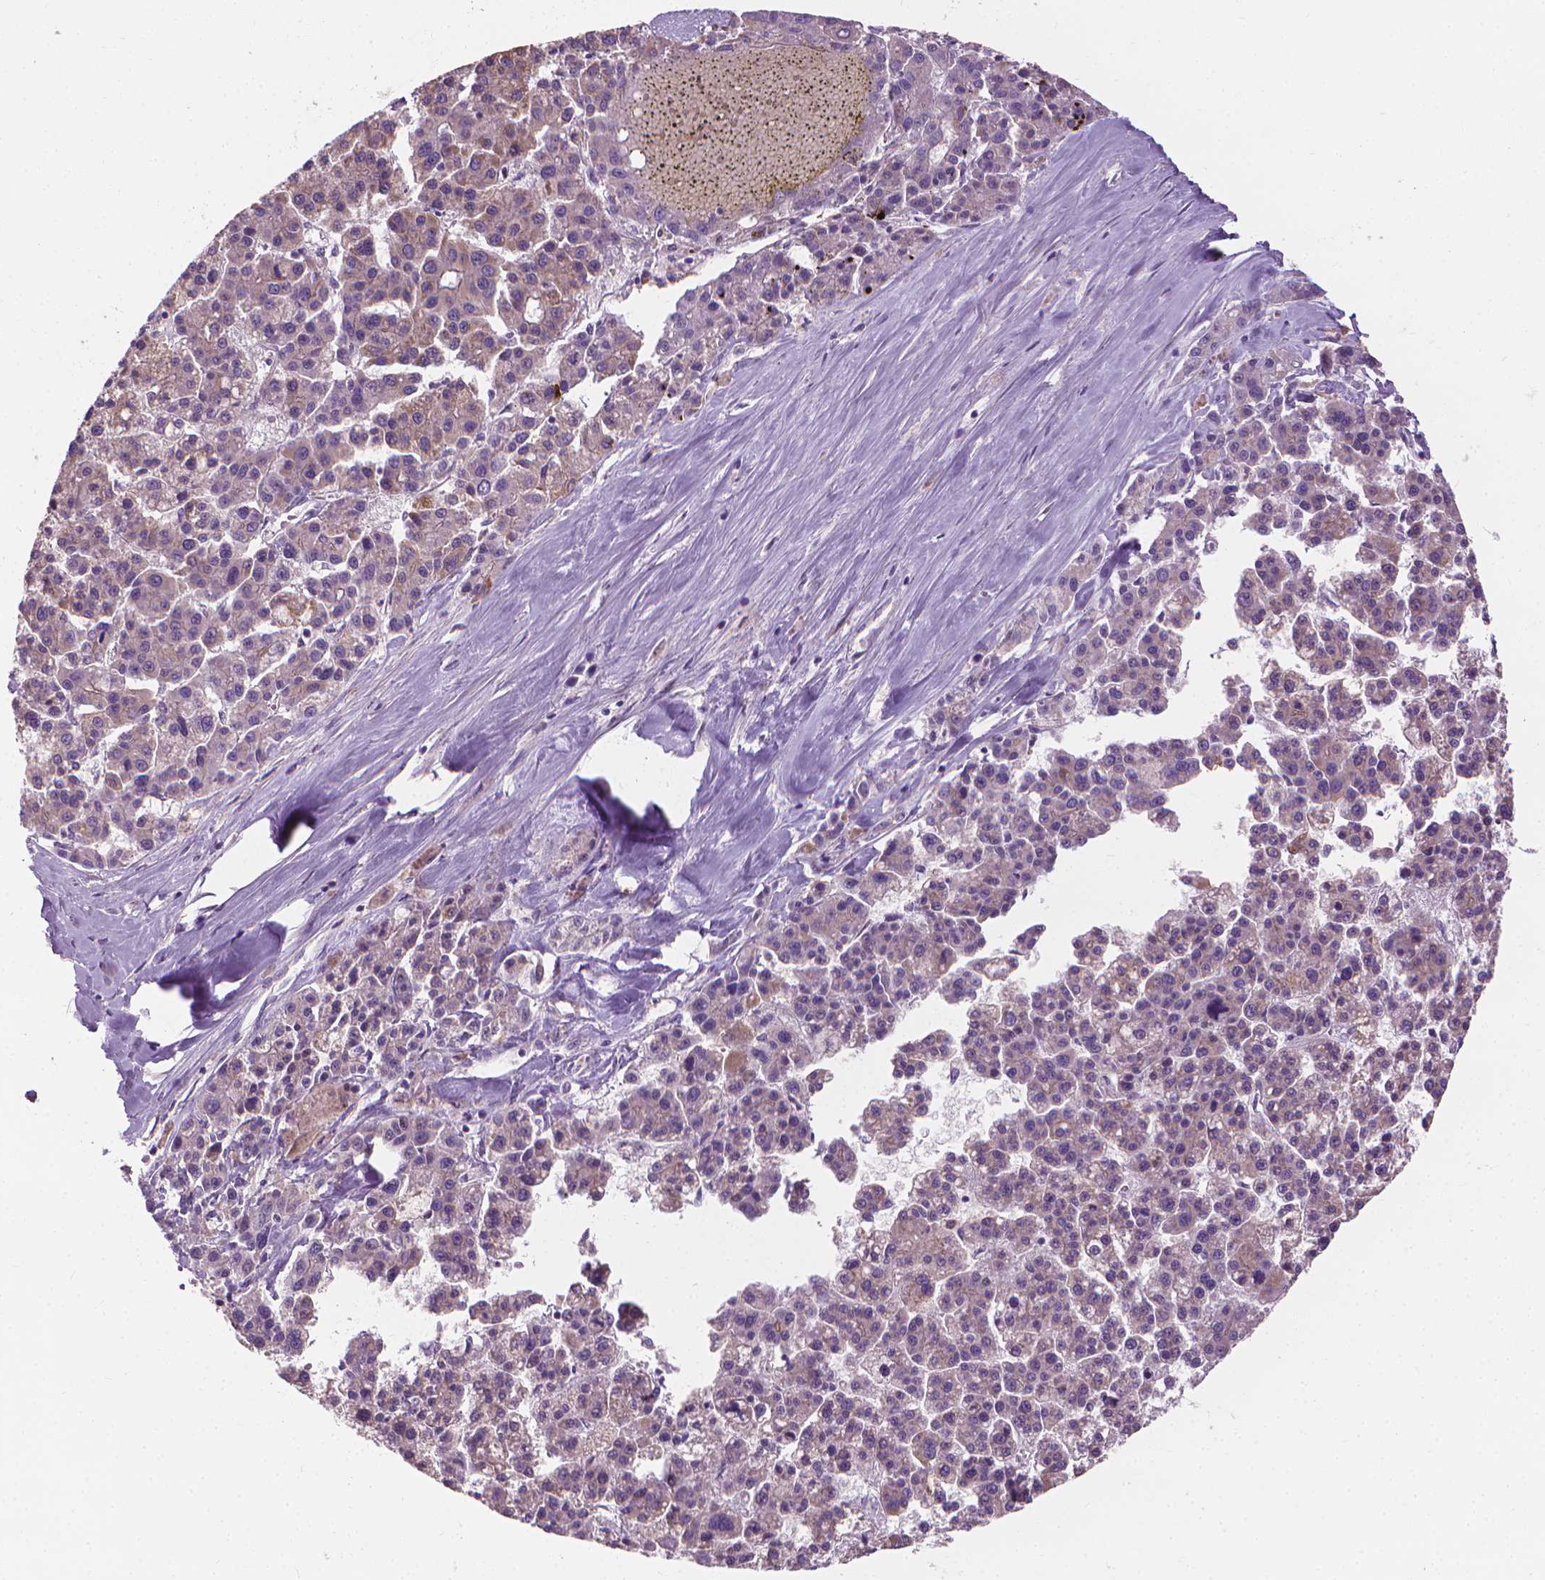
{"staining": {"intensity": "negative", "quantity": "none", "location": "none"}, "tissue": "liver cancer", "cell_type": "Tumor cells", "image_type": "cancer", "snomed": [{"axis": "morphology", "description": "Carcinoma, Hepatocellular, NOS"}, {"axis": "topography", "description": "Liver"}], "caption": "This is an immunohistochemistry micrograph of liver cancer. There is no expression in tumor cells.", "gene": "RIIAD1", "patient": {"sex": "female", "age": 58}}